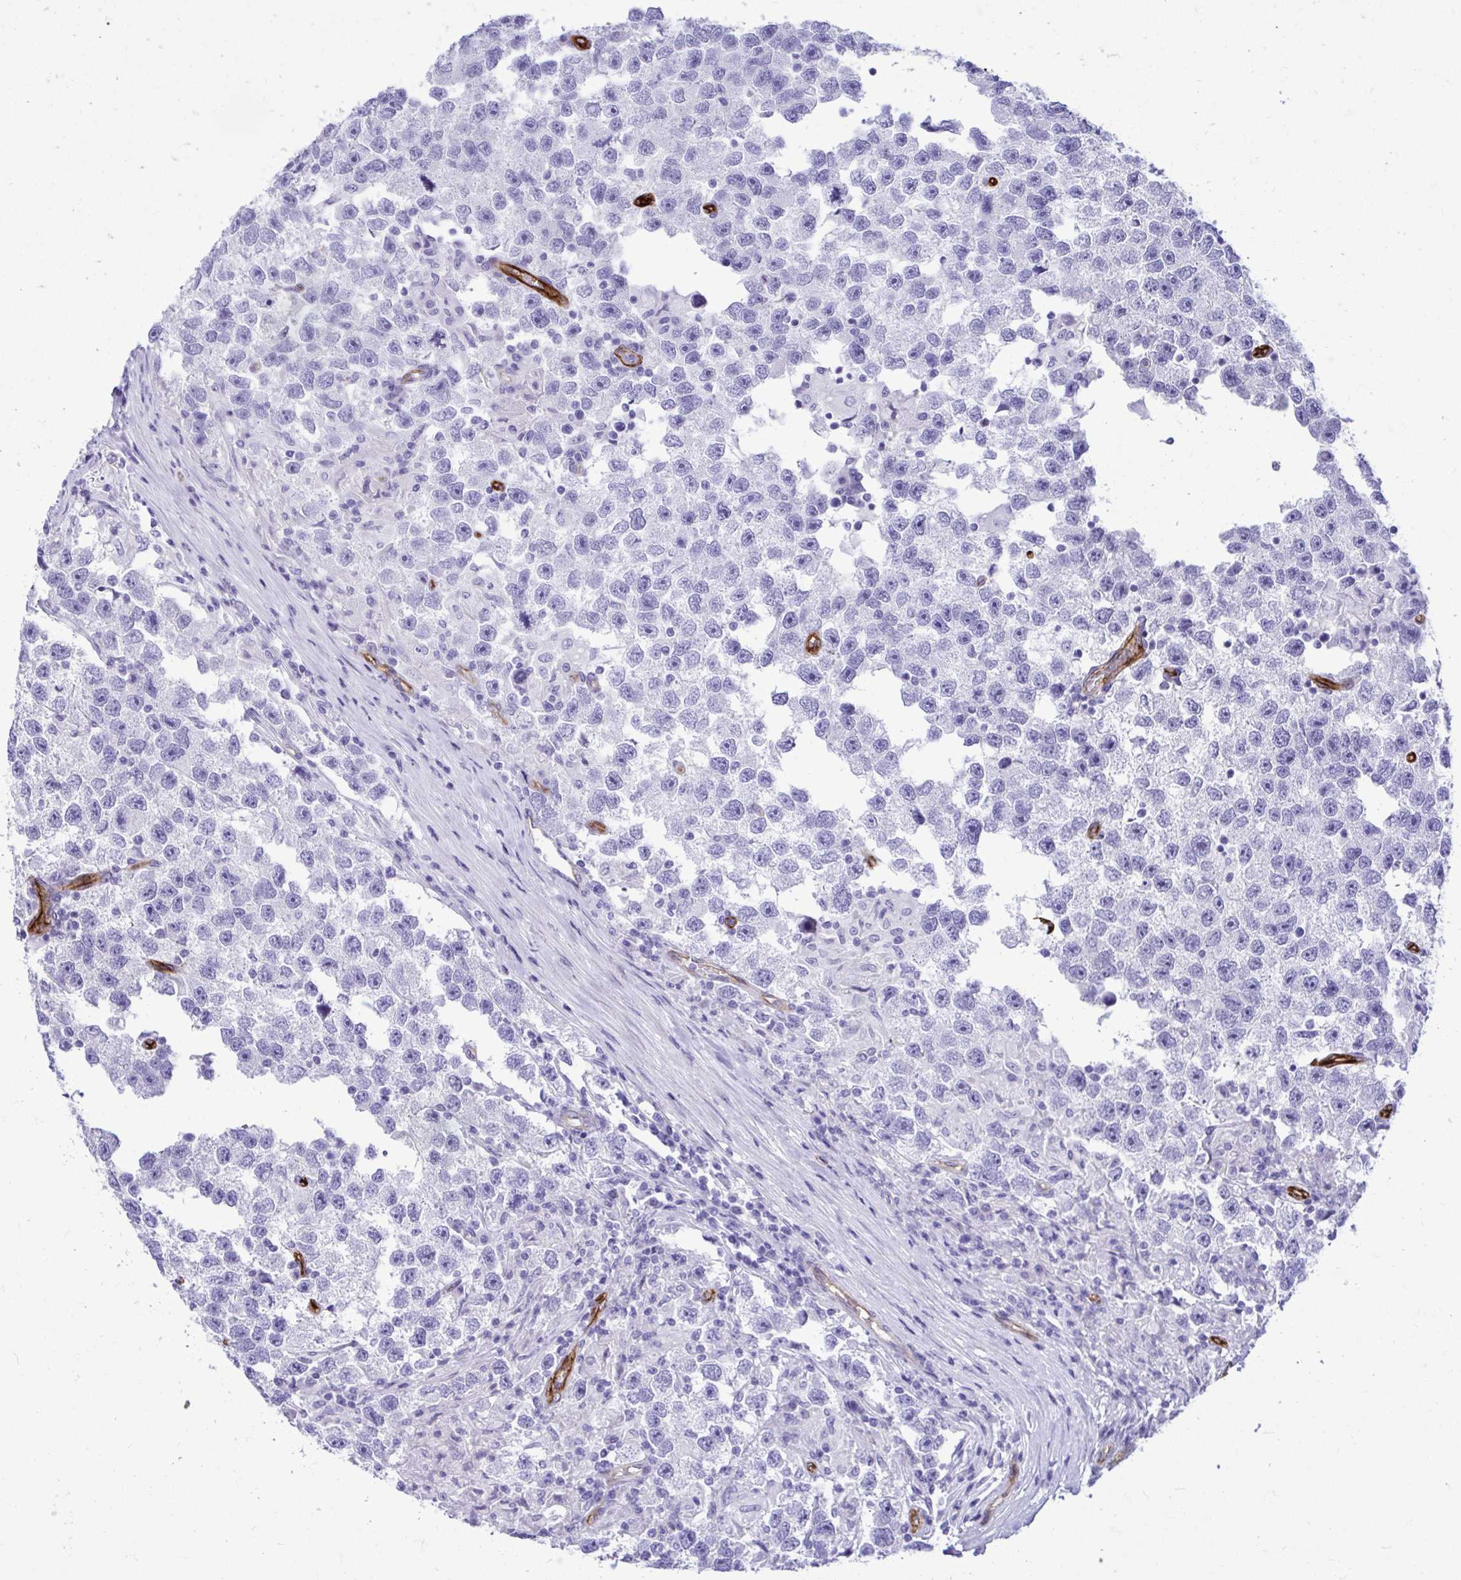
{"staining": {"intensity": "negative", "quantity": "none", "location": "none"}, "tissue": "testis cancer", "cell_type": "Tumor cells", "image_type": "cancer", "snomed": [{"axis": "morphology", "description": "Seminoma, NOS"}, {"axis": "topography", "description": "Testis"}], "caption": "Immunohistochemistry (IHC) histopathology image of neoplastic tissue: human testis cancer (seminoma) stained with DAB (3,3'-diaminobenzidine) reveals no significant protein staining in tumor cells.", "gene": "ABCG2", "patient": {"sex": "male", "age": 26}}